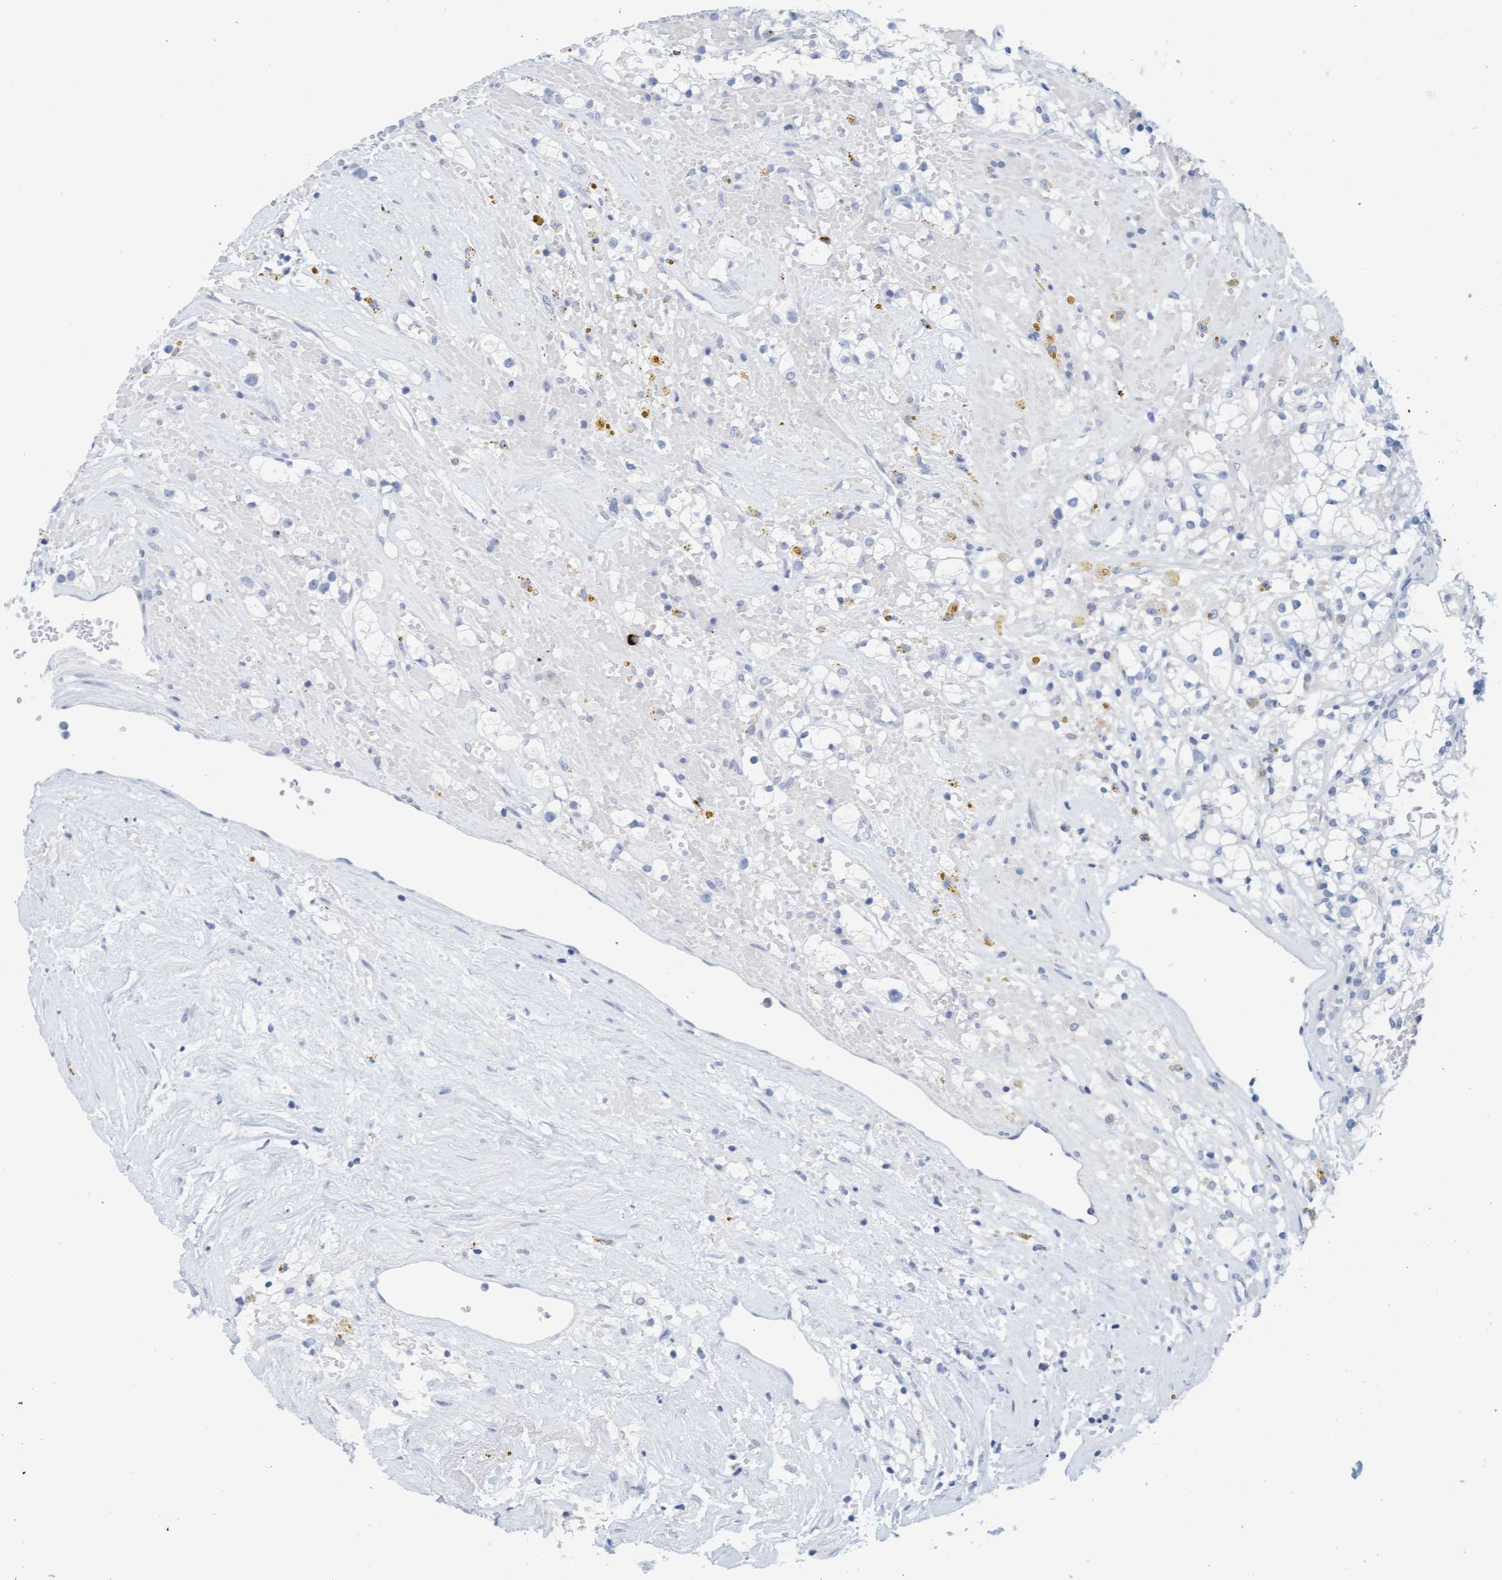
{"staining": {"intensity": "negative", "quantity": "none", "location": "none"}, "tissue": "renal cancer", "cell_type": "Tumor cells", "image_type": "cancer", "snomed": [{"axis": "morphology", "description": "Adenocarcinoma, NOS"}, {"axis": "topography", "description": "Kidney"}], "caption": "Immunohistochemistry (IHC) micrograph of renal adenocarcinoma stained for a protein (brown), which shows no positivity in tumor cells. Brightfield microscopy of immunohistochemistry stained with DAB (3,3'-diaminobenzidine) (brown) and hematoxylin (blue), captured at high magnification.", "gene": "CPA3", "patient": {"sex": "male", "age": 56}}